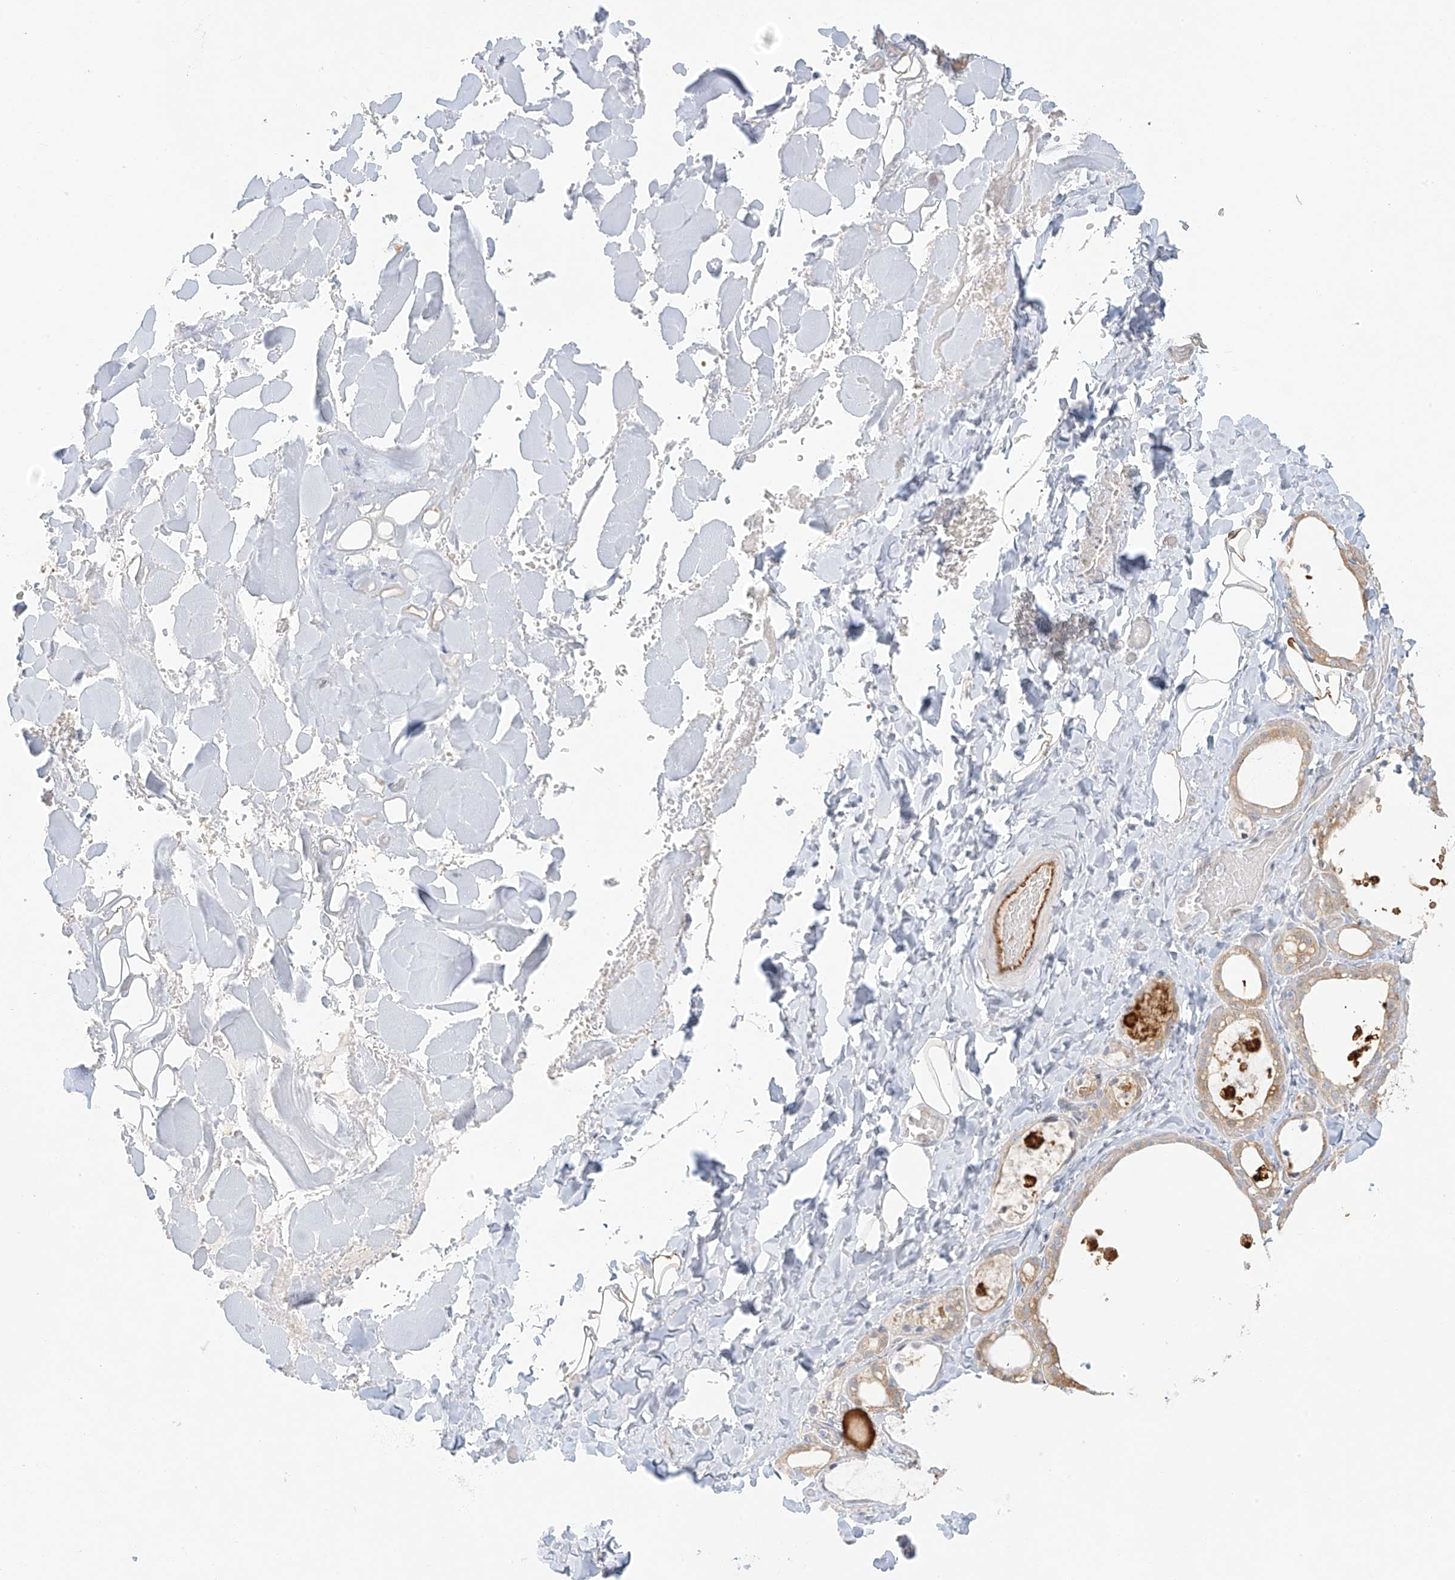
{"staining": {"intensity": "weak", "quantity": "<25%", "location": "cytoplasmic/membranous"}, "tissue": "thyroid gland", "cell_type": "Glandular cells", "image_type": "normal", "snomed": [{"axis": "morphology", "description": "Normal tissue, NOS"}, {"axis": "topography", "description": "Thyroid gland"}], "caption": "Immunohistochemistry (IHC) of unremarkable thyroid gland displays no staining in glandular cells. (Stains: DAB (3,3'-diaminobenzidine) immunohistochemistry with hematoxylin counter stain, Microscopy: brightfield microscopy at high magnification).", "gene": "UPK1B", "patient": {"sex": "female", "age": 44}}